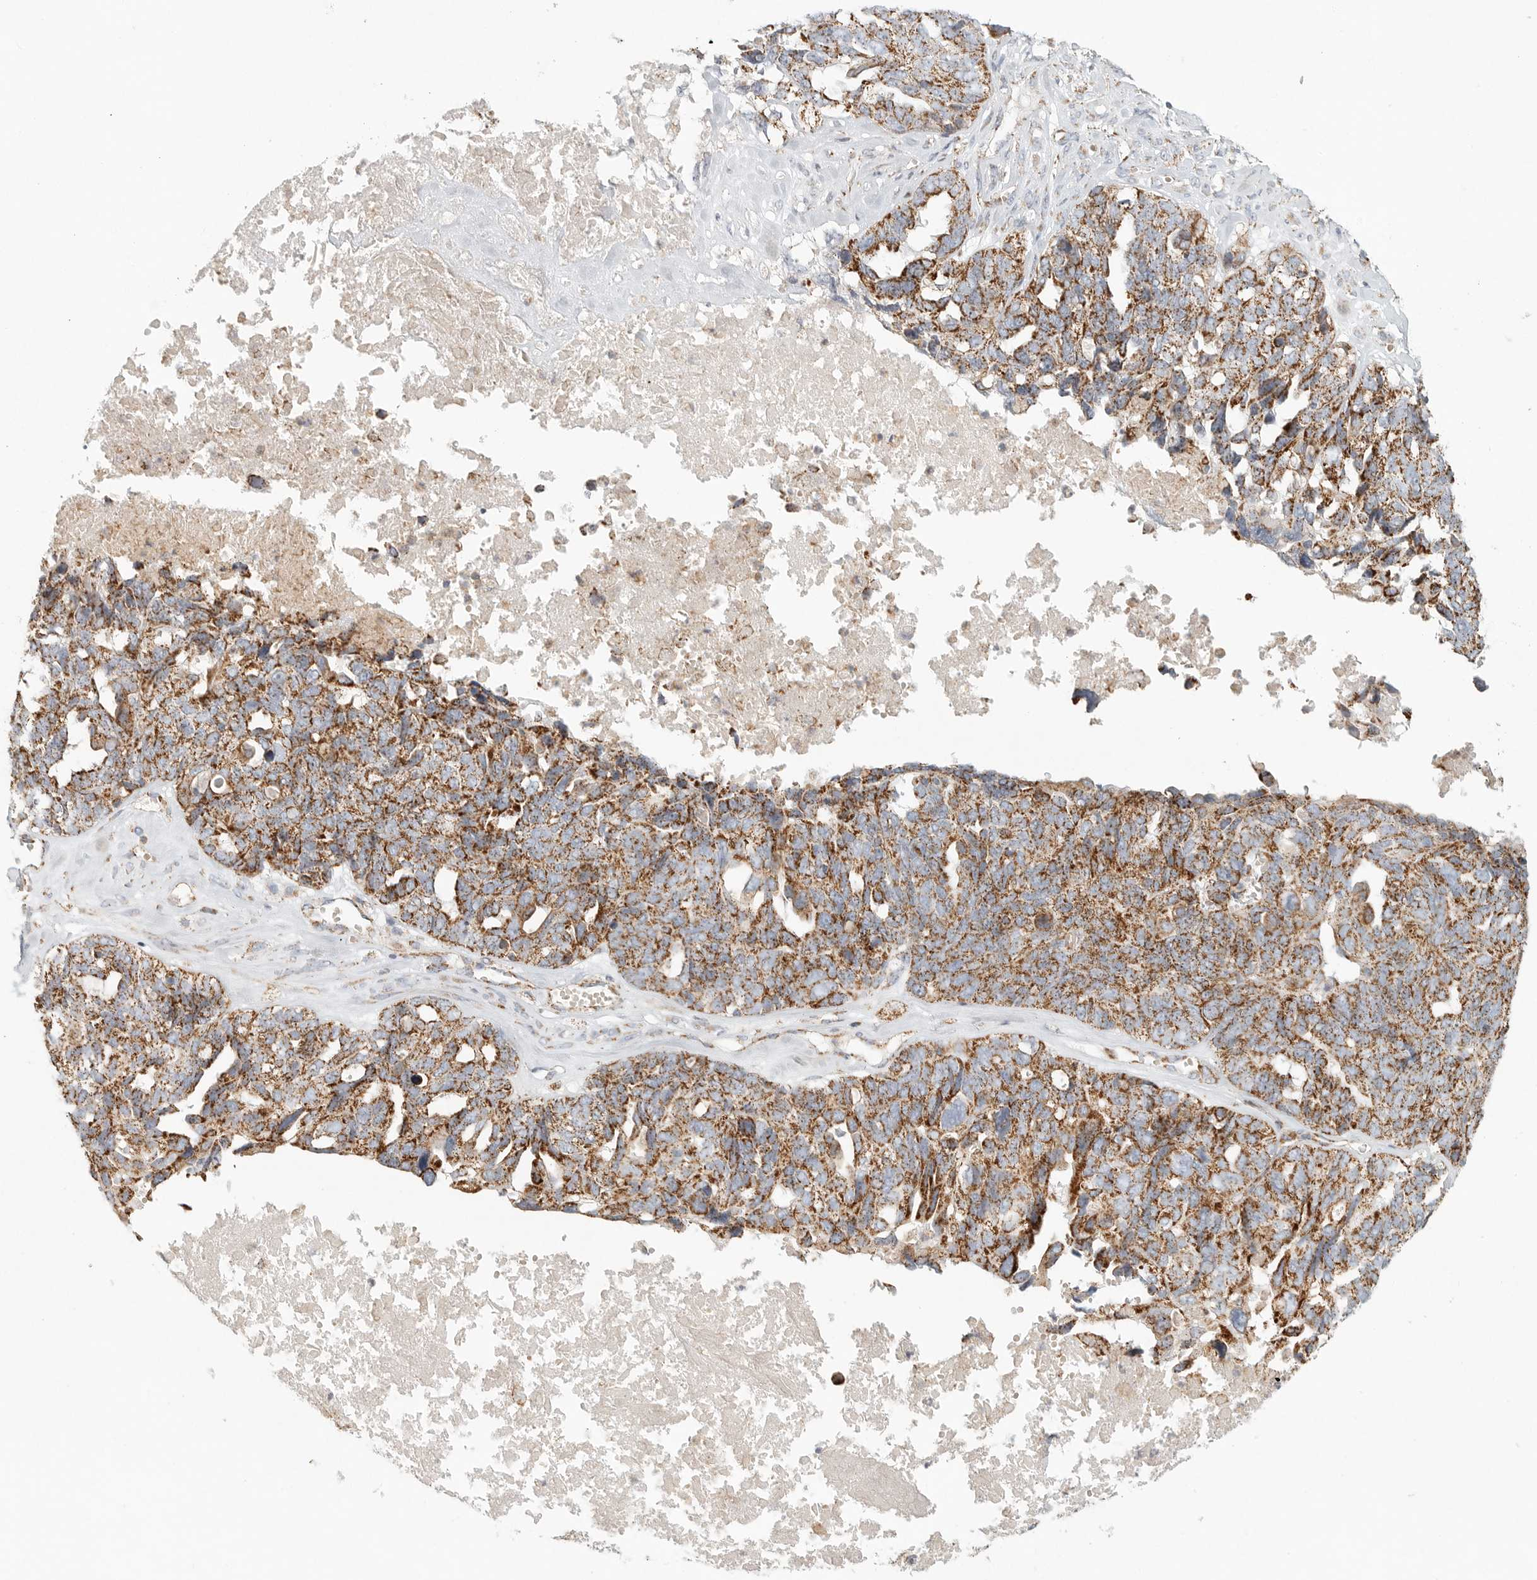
{"staining": {"intensity": "strong", "quantity": ">75%", "location": "cytoplasmic/membranous"}, "tissue": "ovarian cancer", "cell_type": "Tumor cells", "image_type": "cancer", "snomed": [{"axis": "morphology", "description": "Cystadenocarcinoma, serous, NOS"}, {"axis": "topography", "description": "Ovary"}], "caption": "A micrograph of human ovarian serous cystadenocarcinoma stained for a protein shows strong cytoplasmic/membranous brown staining in tumor cells.", "gene": "SLC25A26", "patient": {"sex": "female", "age": 79}}